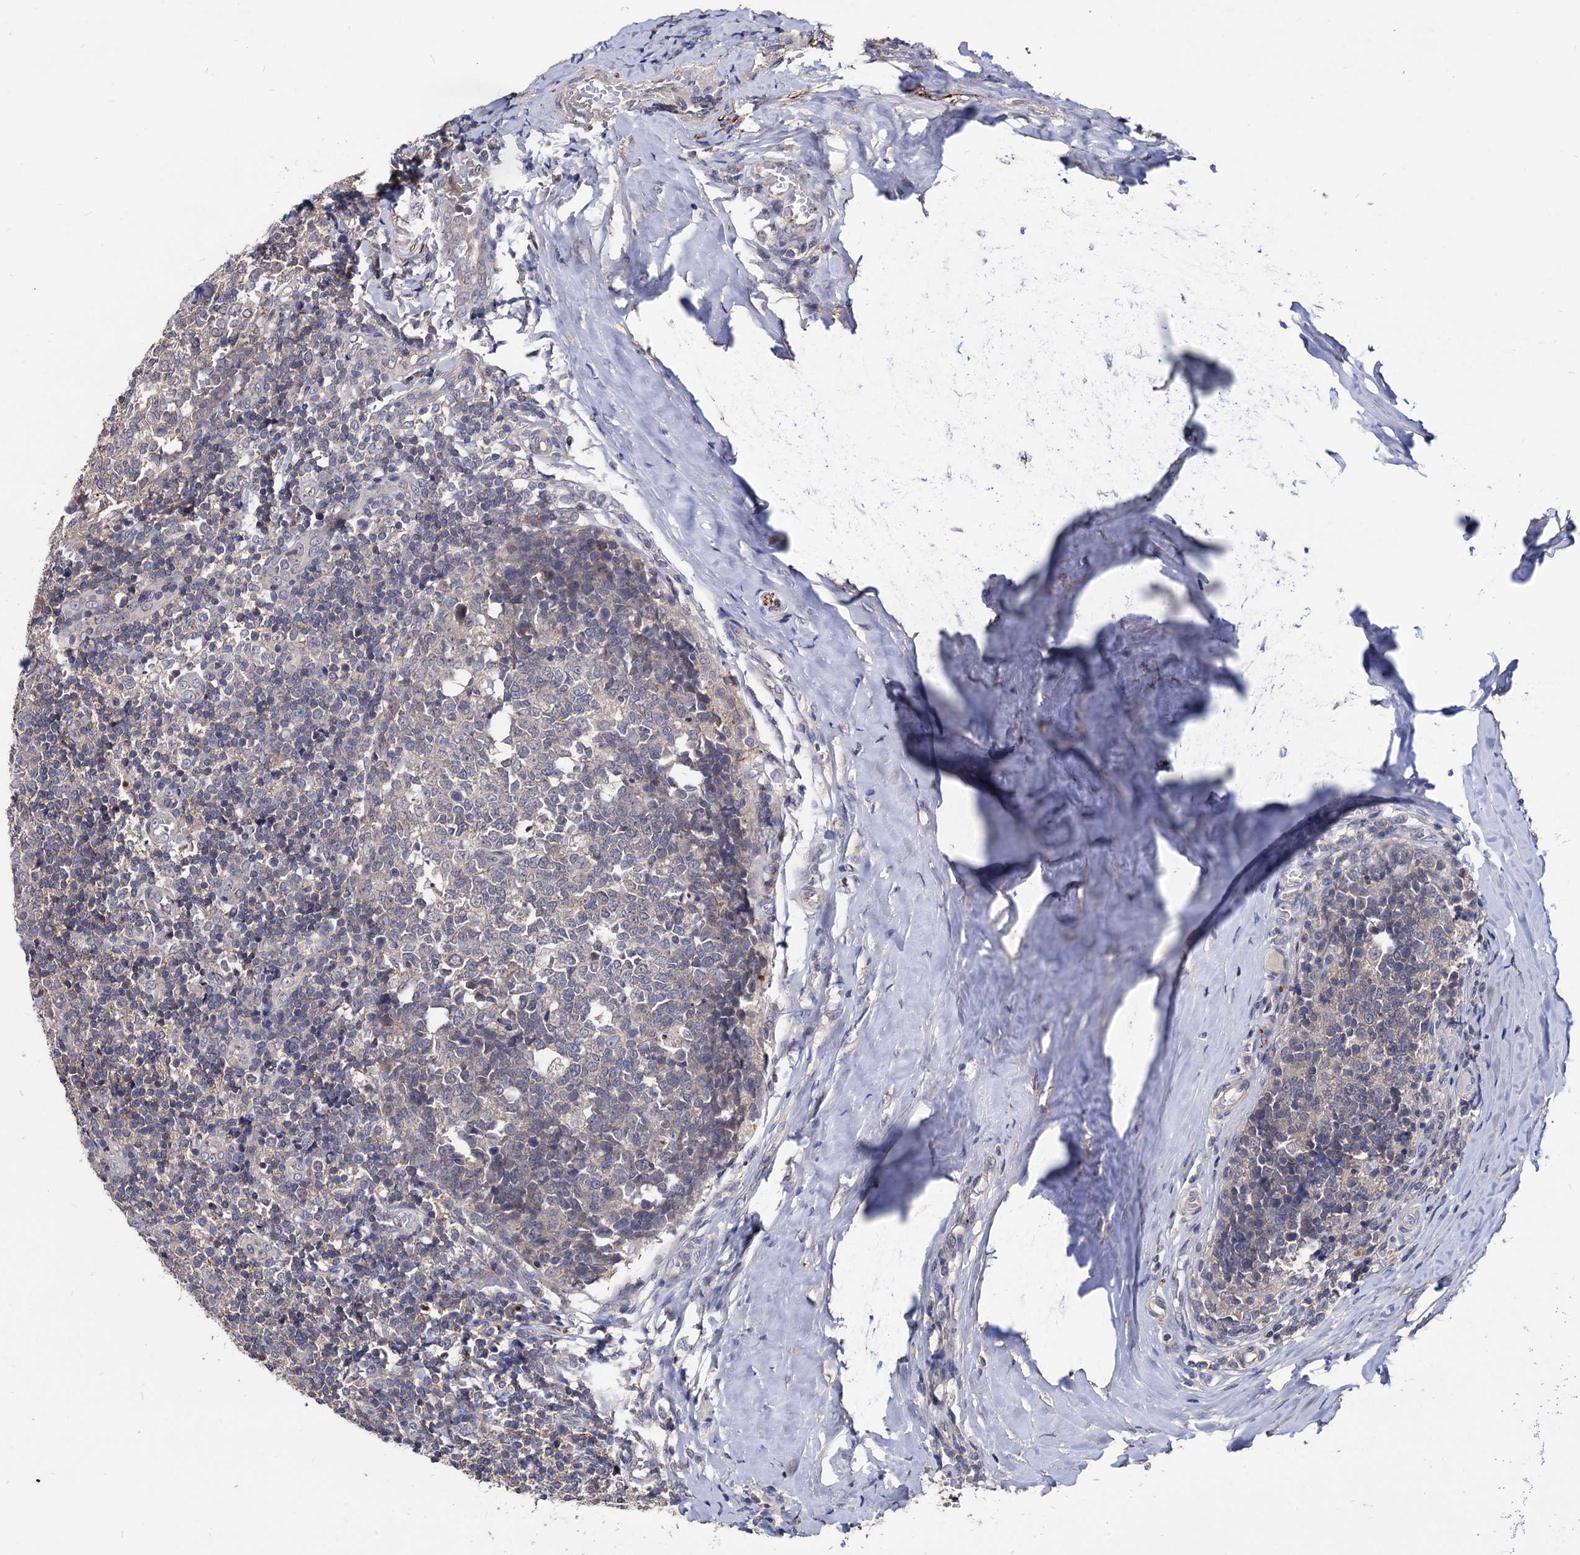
{"staining": {"intensity": "negative", "quantity": "none", "location": "none"}, "tissue": "tonsil", "cell_type": "Germinal center cells", "image_type": "normal", "snomed": [{"axis": "morphology", "description": "Normal tissue, NOS"}, {"axis": "topography", "description": "Tonsil"}], "caption": "A high-resolution photomicrograph shows IHC staining of normal tonsil, which demonstrates no significant staining in germinal center cells.", "gene": "ESD", "patient": {"sex": "female", "age": 19}}